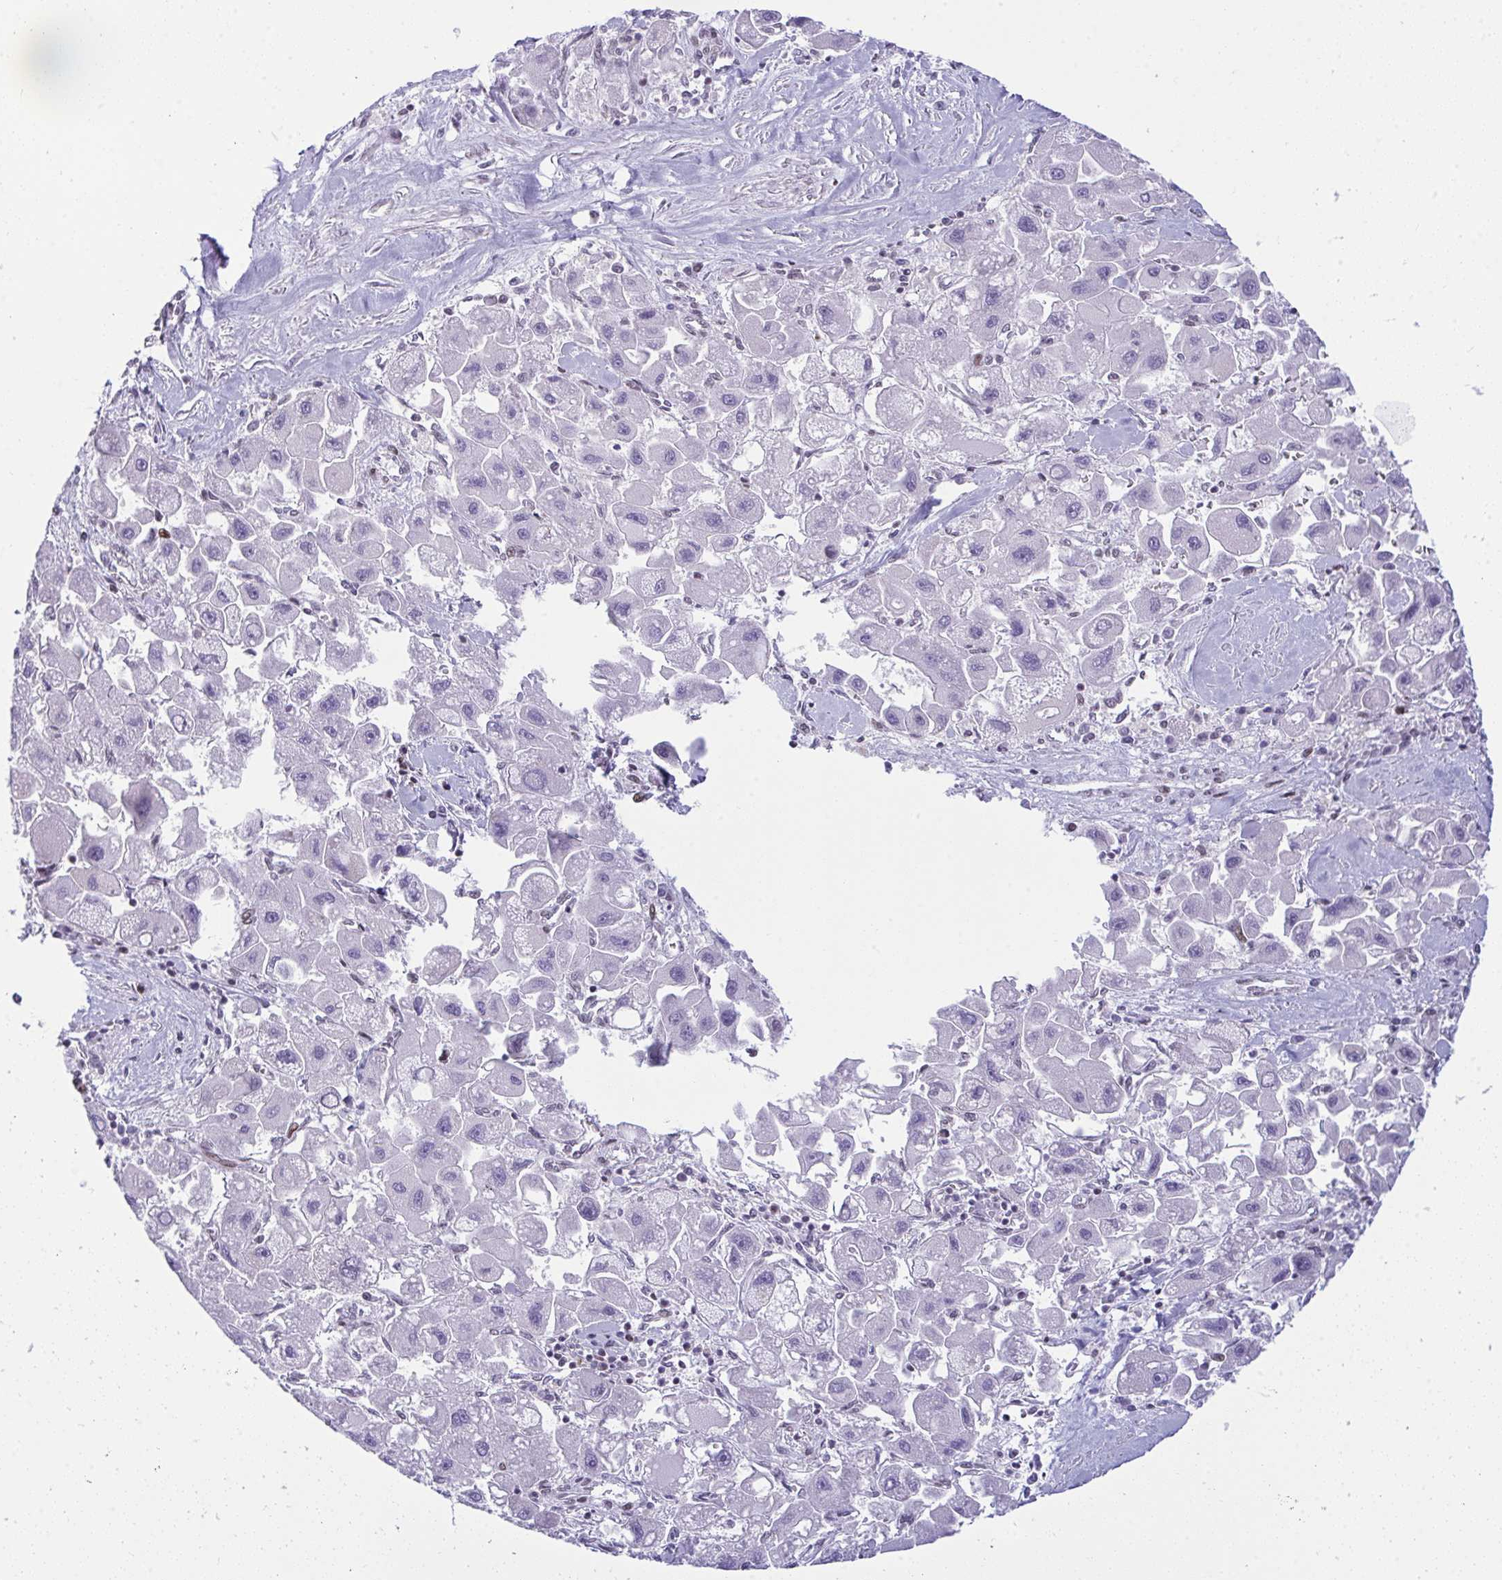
{"staining": {"intensity": "negative", "quantity": "none", "location": "none"}, "tissue": "liver cancer", "cell_type": "Tumor cells", "image_type": "cancer", "snomed": [{"axis": "morphology", "description": "Carcinoma, Hepatocellular, NOS"}, {"axis": "topography", "description": "Liver"}], "caption": "Immunohistochemistry (IHC) of human liver cancer (hepatocellular carcinoma) displays no positivity in tumor cells. (DAB immunohistochemistry, high magnification).", "gene": "ZFHX3", "patient": {"sex": "male", "age": 24}}